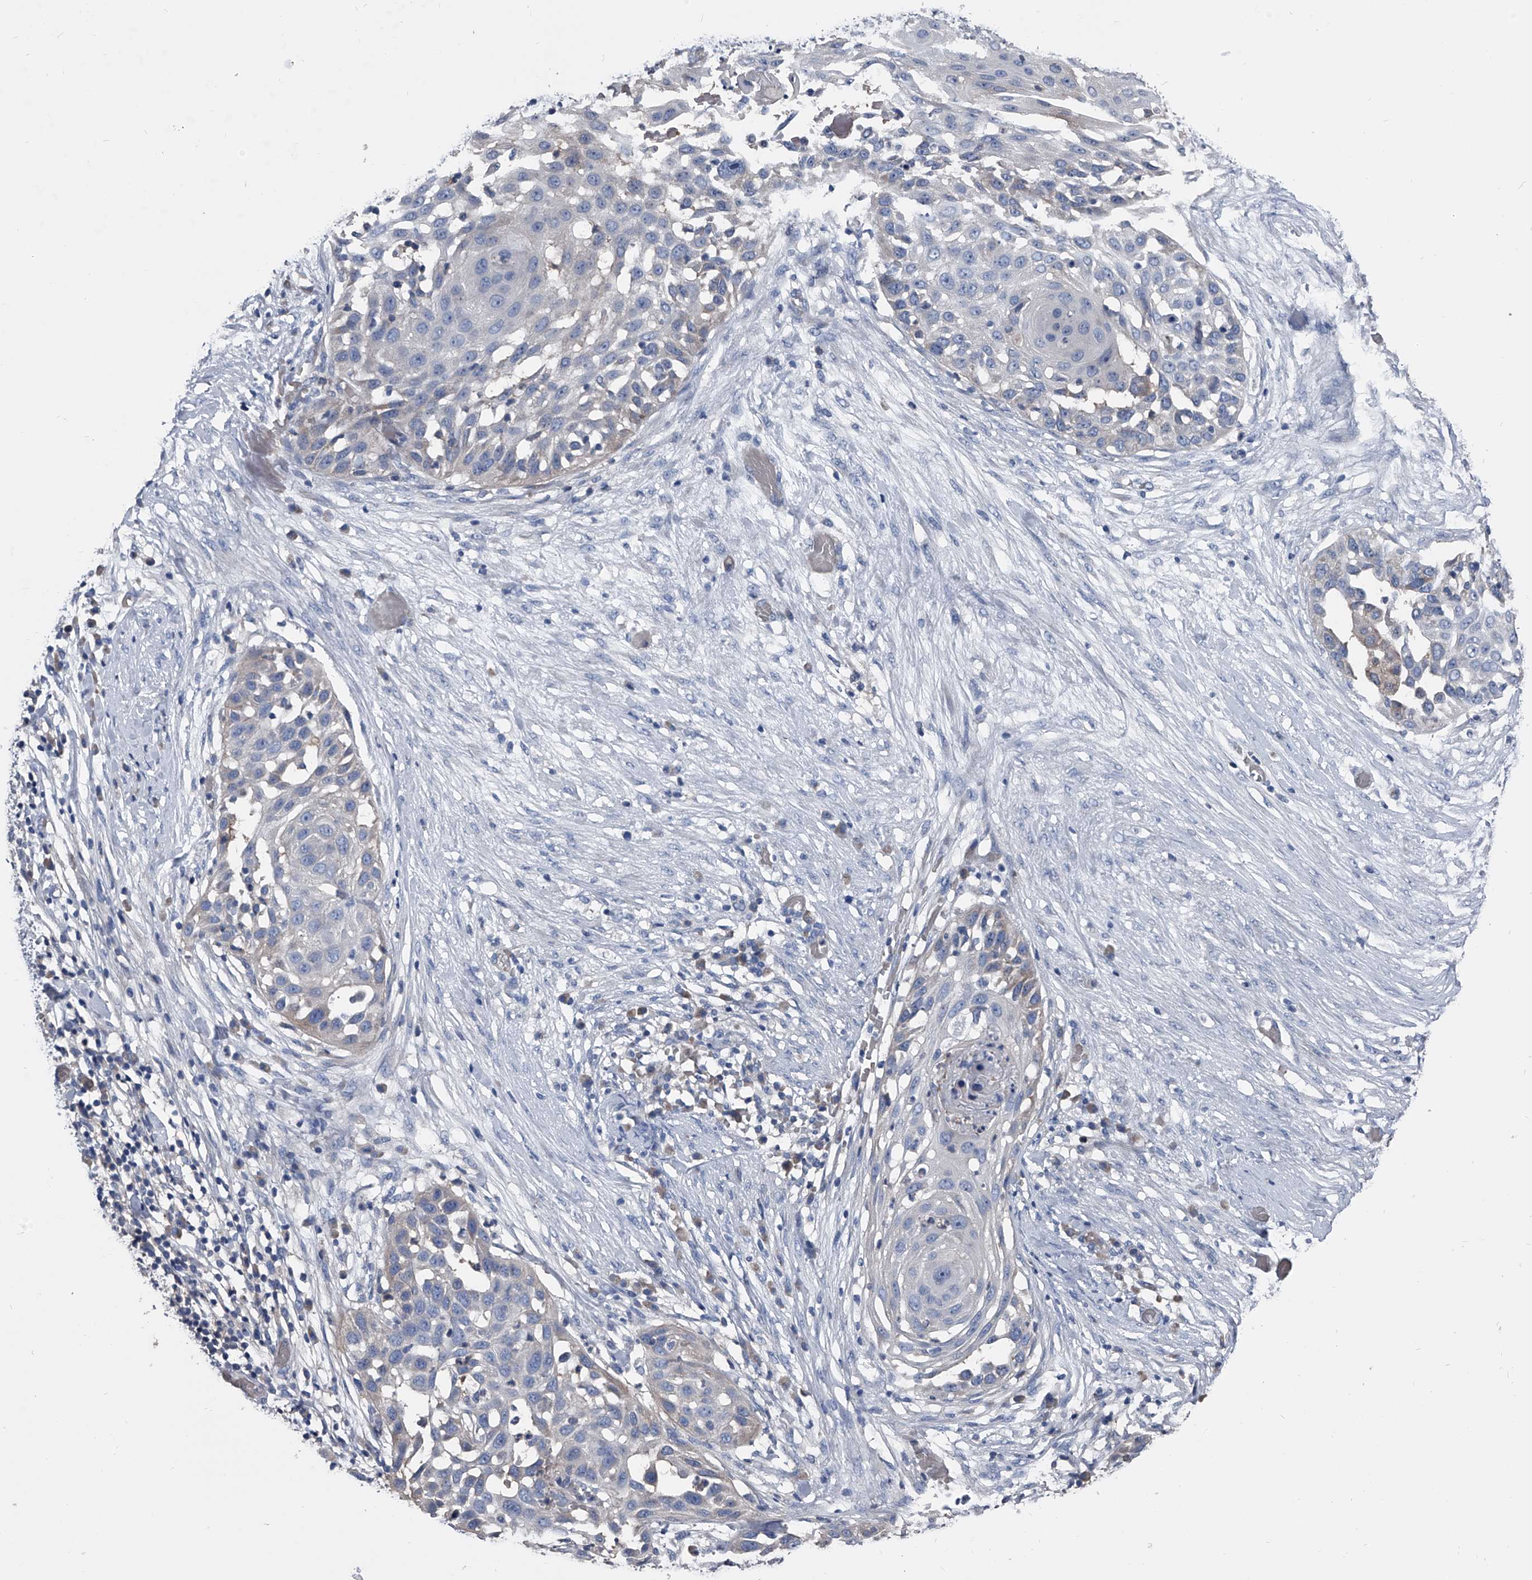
{"staining": {"intensity": "negative", "quantity": "none", "location": "none"}, "tissue": "skin cancer", "cell_type": "Tumor cells", "image_type": "cancer", "snomed": [{"axis": "morphology", "description": "Squamous cell carcinoma, NOS"}, {"axis": "topography", "description": "Skin"}], "caption": "An image of human skin cancer is negative for staining in tumor cells.", "gene": "KIF13A", "patient": {"sex": "female", "age": 44}}